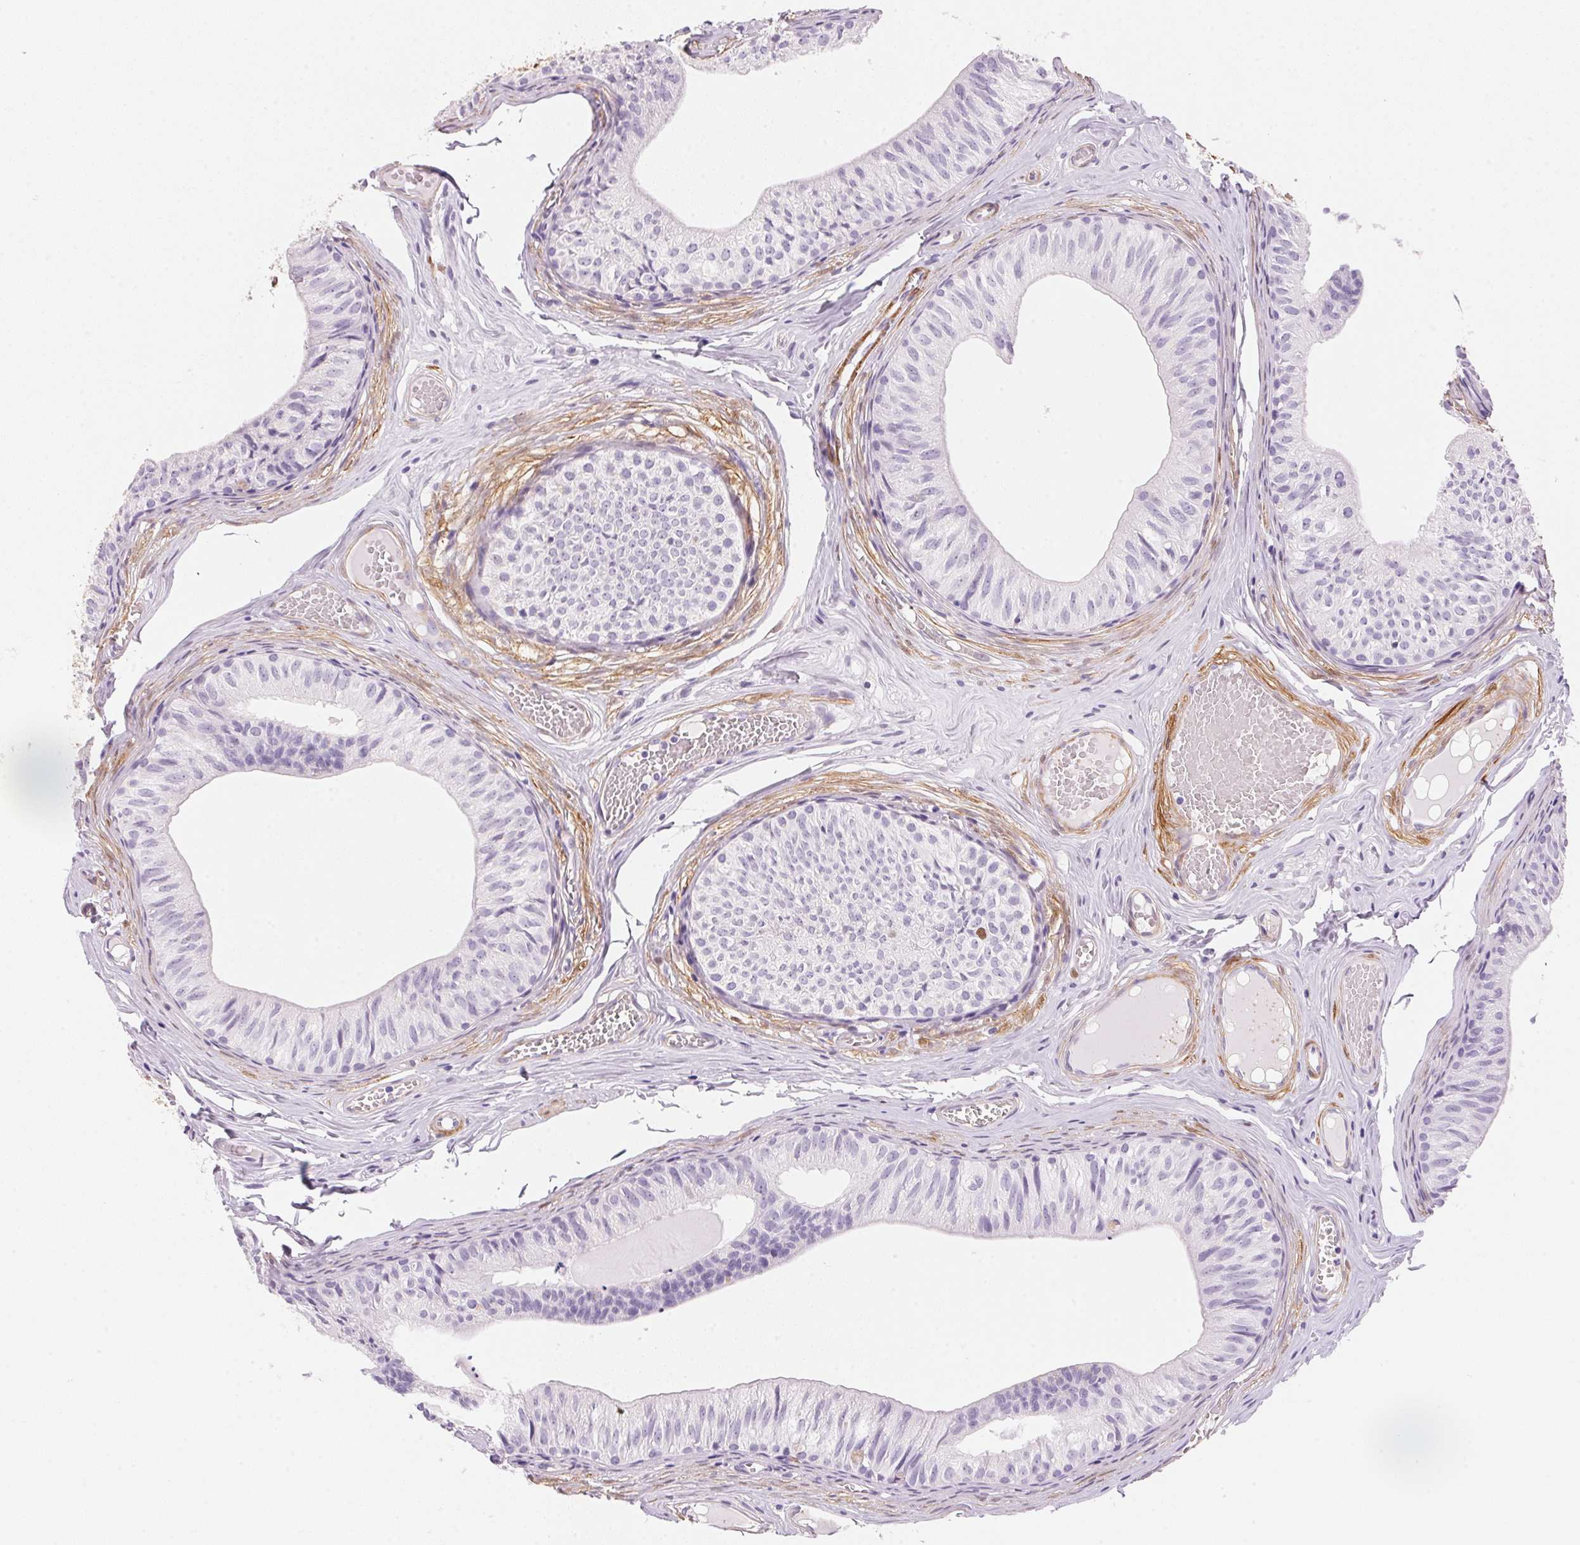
{"staining": {"intensity": "negative", "quantity": "none", "location": "none"}, "tissue": "epididymis", "cell_type": "Glandular cells", "image_type": "normal", "snomed": [{"axis": "morphology", "description": "Normal tissue, NOS"}, {"axis": "topography", "description": "Epididymis"}], "caption": "Immunohistochemical staining of benign epididymis reveals no significant expression in glandular cells. Nuclei are stained in blue.", "gene": "SMTN", "patient": {"sex": "male", "age": 25}}